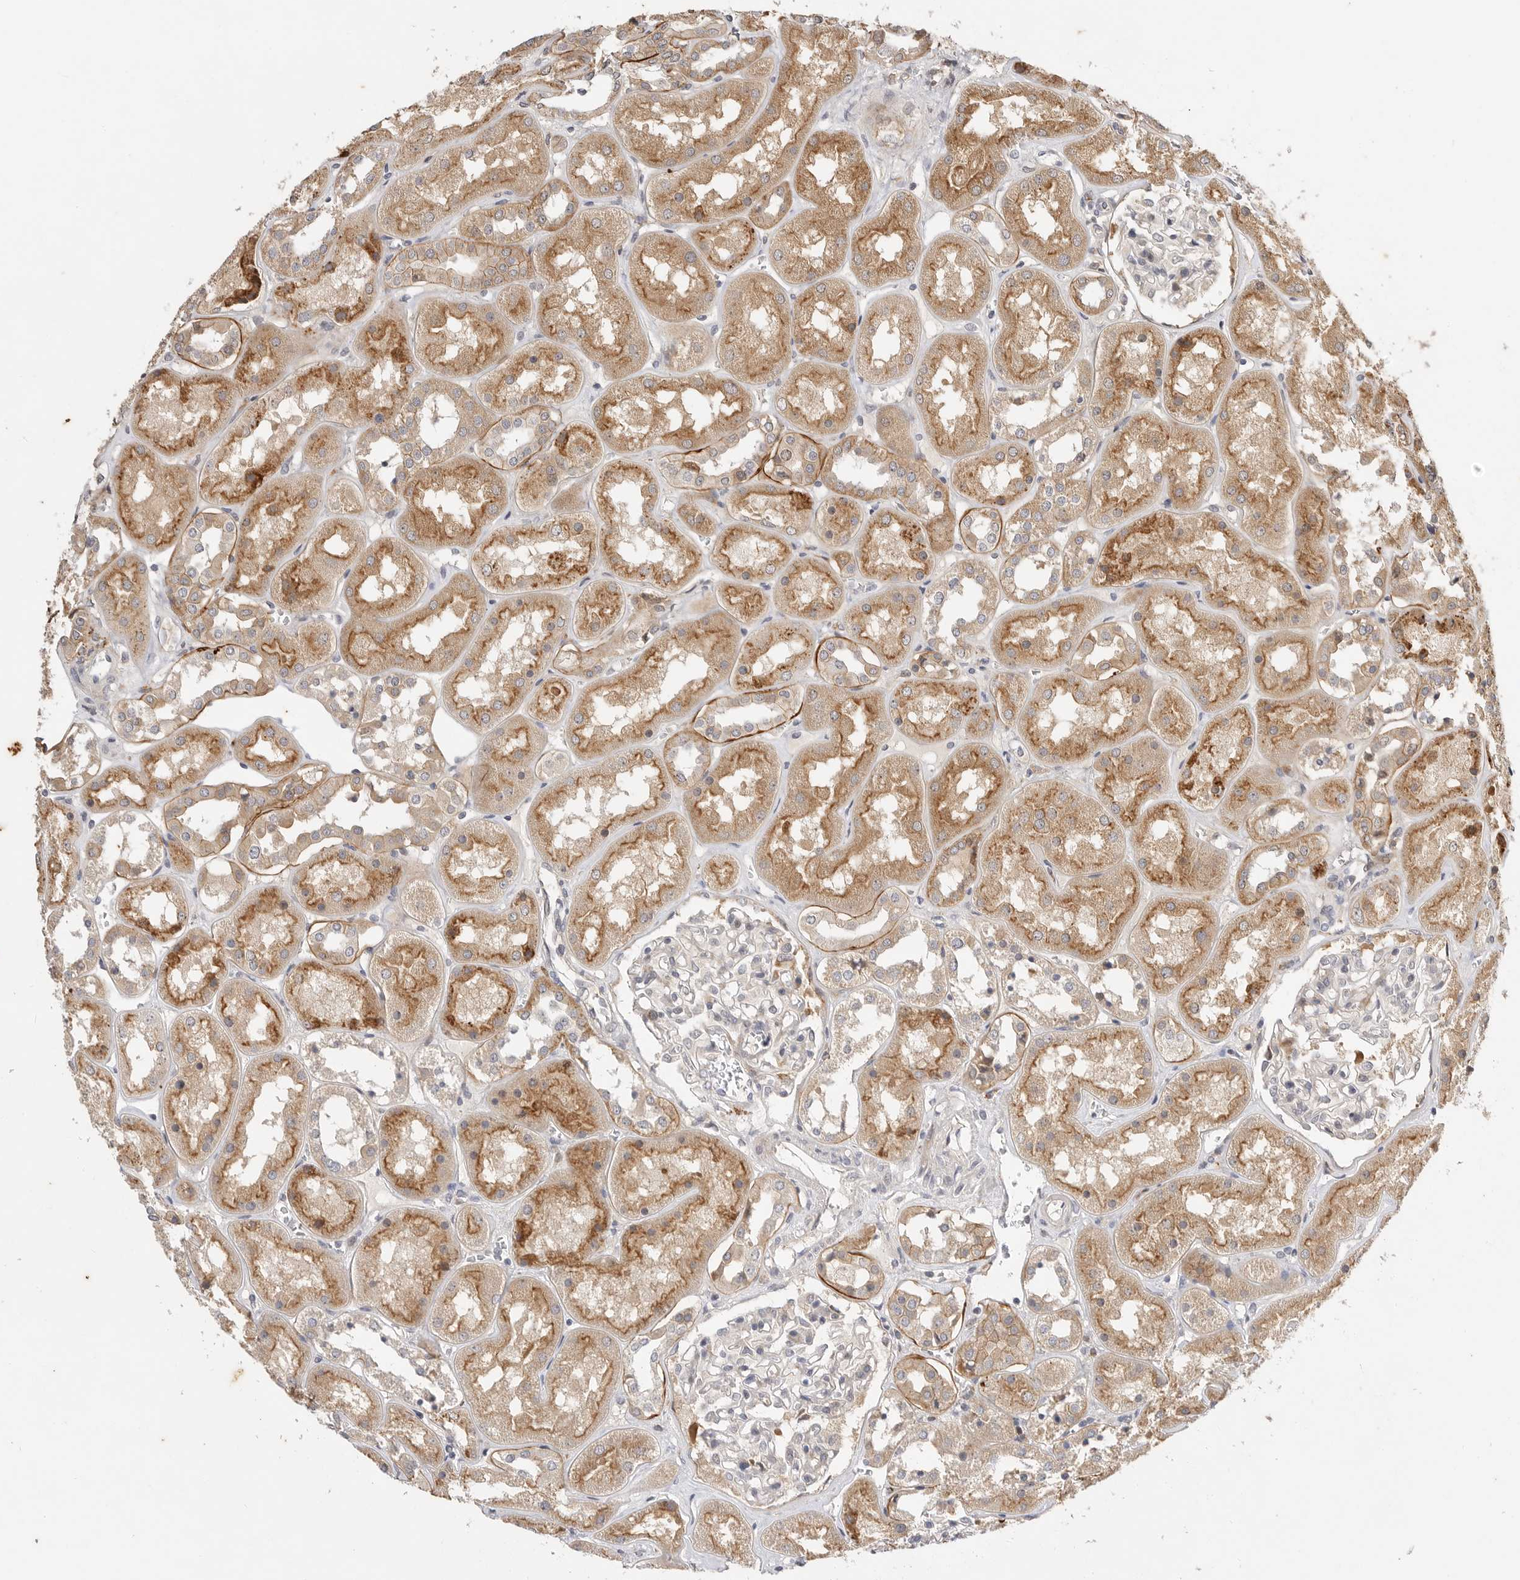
{"staining": {"intensity": "moderate", "quantity": "<25%", "location": "cytoplasmic/membranous"}, "tissue": "kidney", "cell_type": "Cells in glomeruli", "image_type": "normal", "snomed": [{"axis": "morphology", "description": "Normal tissue, NOS"}, {"axis": "topography", "description": "Kidney"}], "caption": "Protein positivity by immunohistochemistry shows moderate cytoplasmic/membranous expression in approximately <25% of cells in glomeruli in benign kidney.", "gene": "CSNK1G3", "patient": {"sex": "male", "age": 70}}